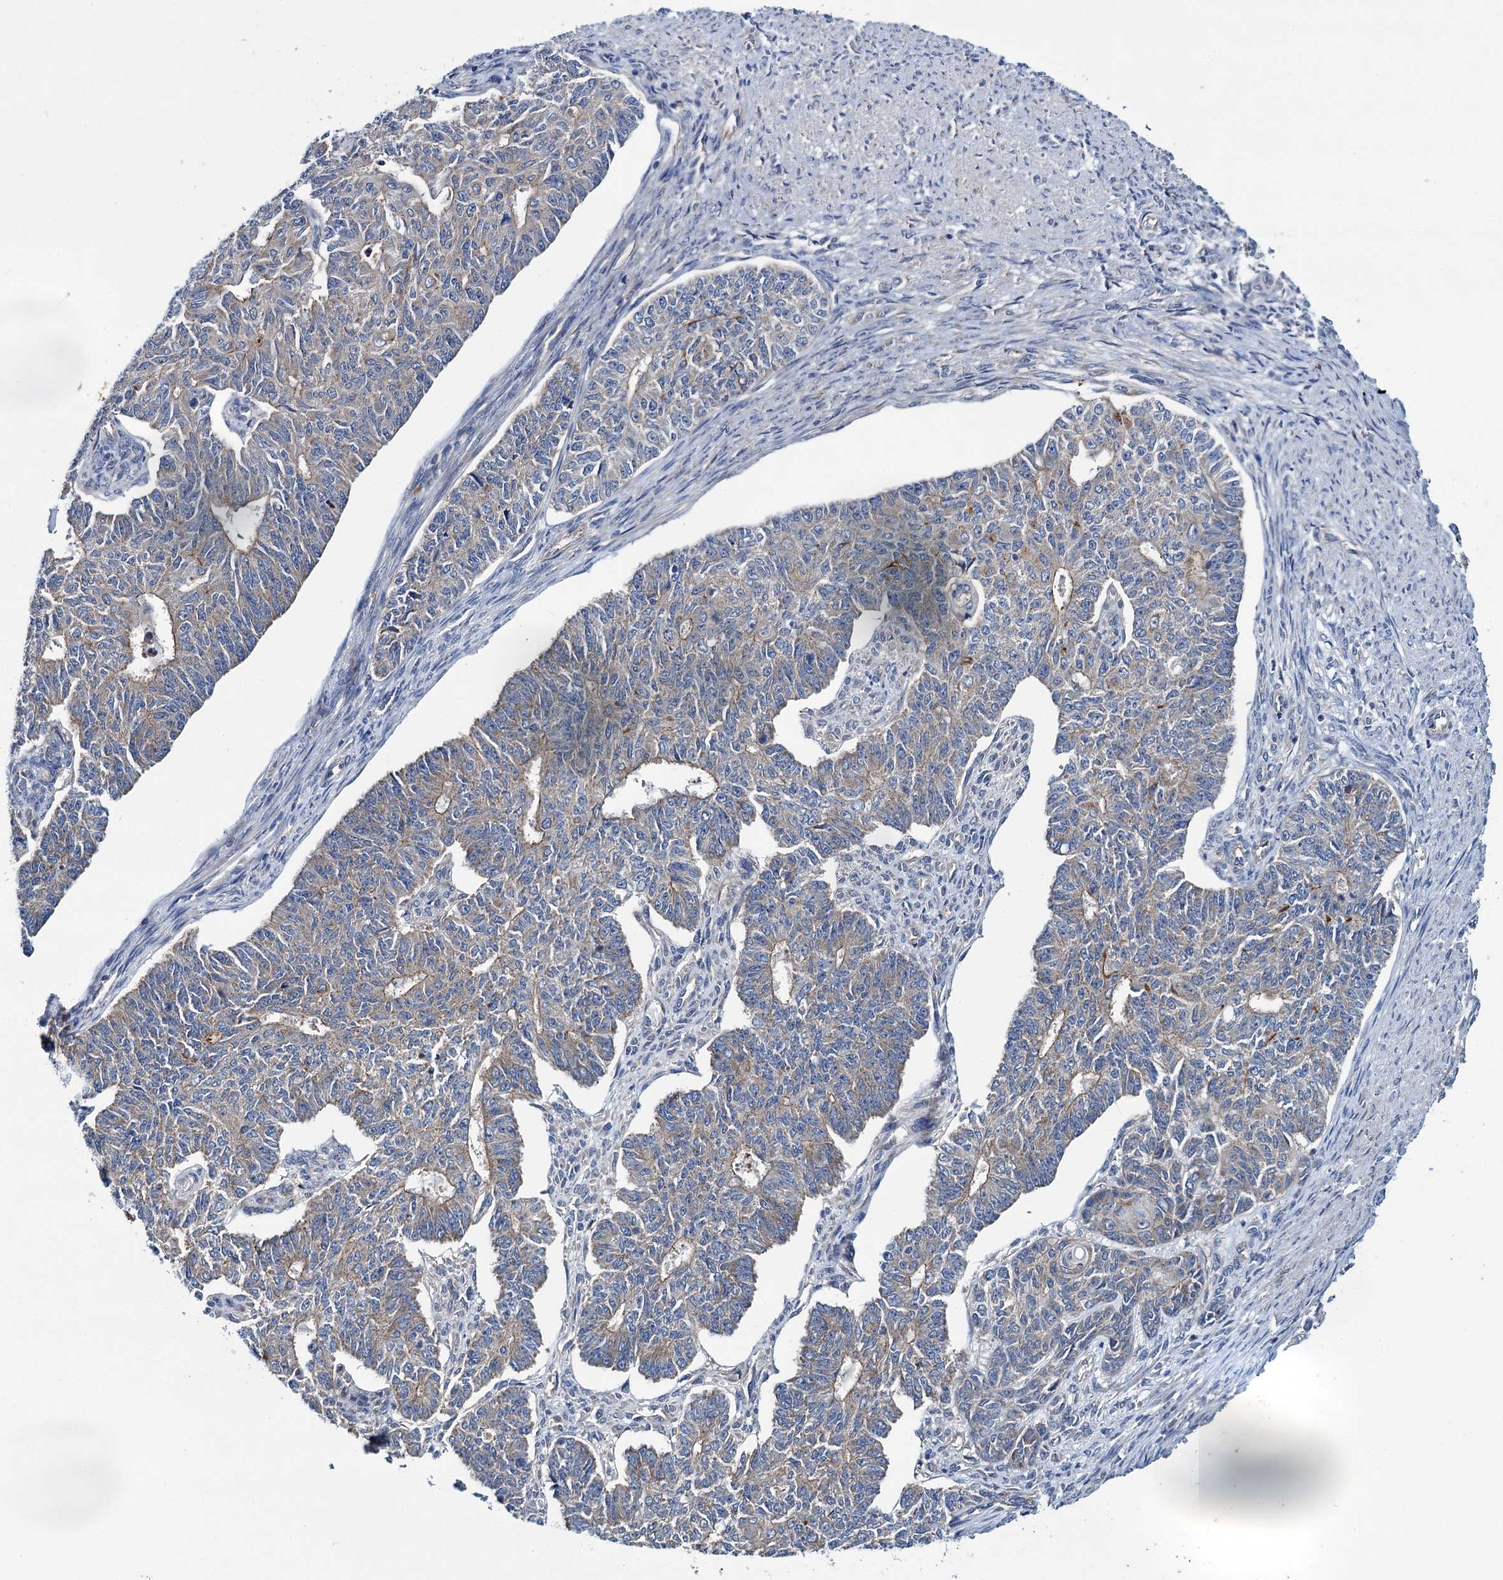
{"staining": {"intensity": "weak", "quantity": "25%-75%", "location": "cytoplasmic/membranous"}, "tissue": "endometrial cancer", "cell_type": "Tumor cells", "image_type": "cancer", "snomed": [{"axis": "morphology", "description": "Adenocarcinoma, NOS"}, {"axis": "topography", "description": "Endometrium"}], "caption": "Tumor cells exhibit weak cytoplasmic/membranous positivity in about 25%-75% of cells in adenocarcinoma (endometrial).", "gene": "CEP295", "patient": {"sex": "female", "age": 32}}